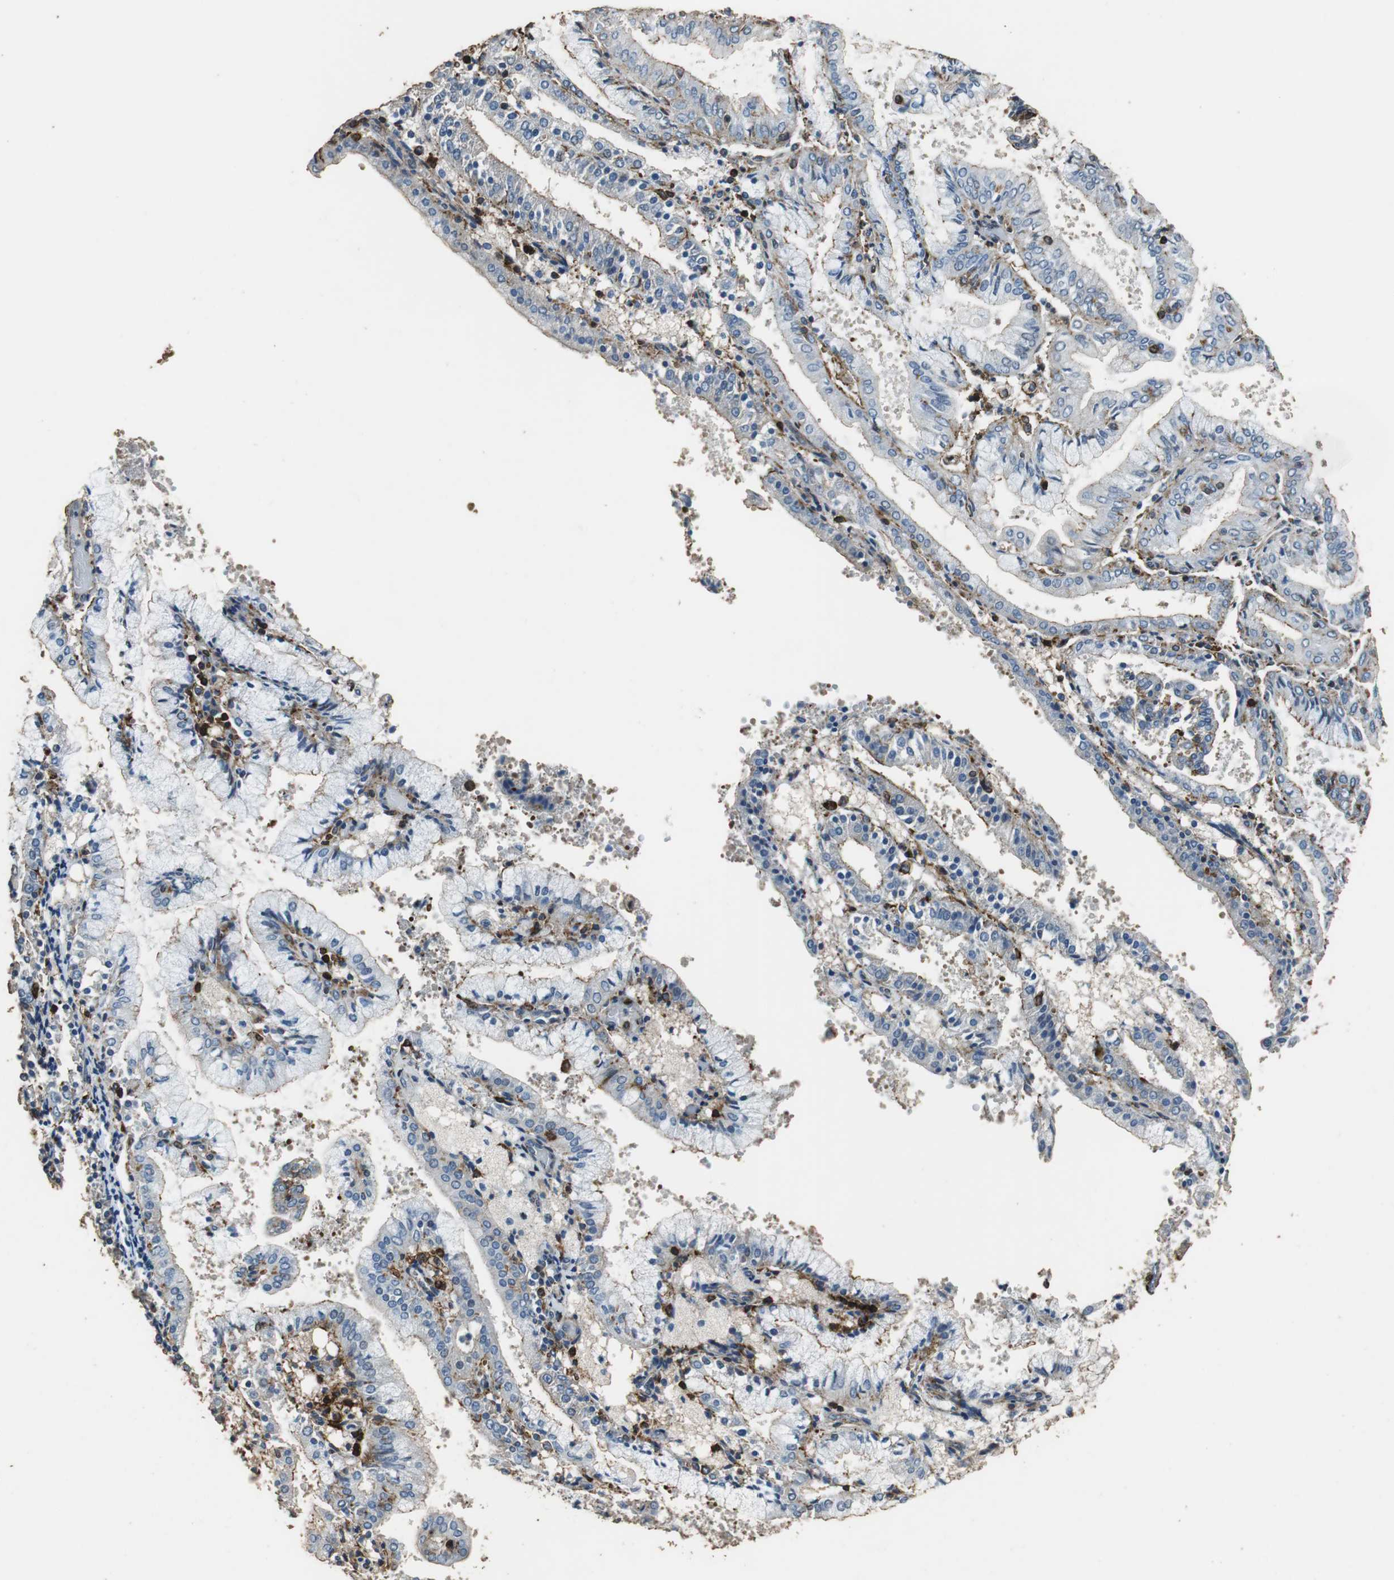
{"staining": {"intensity": "weak", "quantity": ">75%", "location": "cytoplasmic/membranous"}, "tissue": "endometrial cancer", "cell_type": "Tumor cells", "image_type": "cancer", "snomed": [{"axis": "morphology", "description": "Adenocarcinoma, NOS"}, {"axis": "topography", "description": "Endometrium"}], "caption": "This is an image of IHC staining of adenocarcinoma (endometrial), which shows weak expression in the cytoplasmic/membranous of tumor cells.", "gene": "PRKRA", "patient": {"sex": "female", "age": 63}}